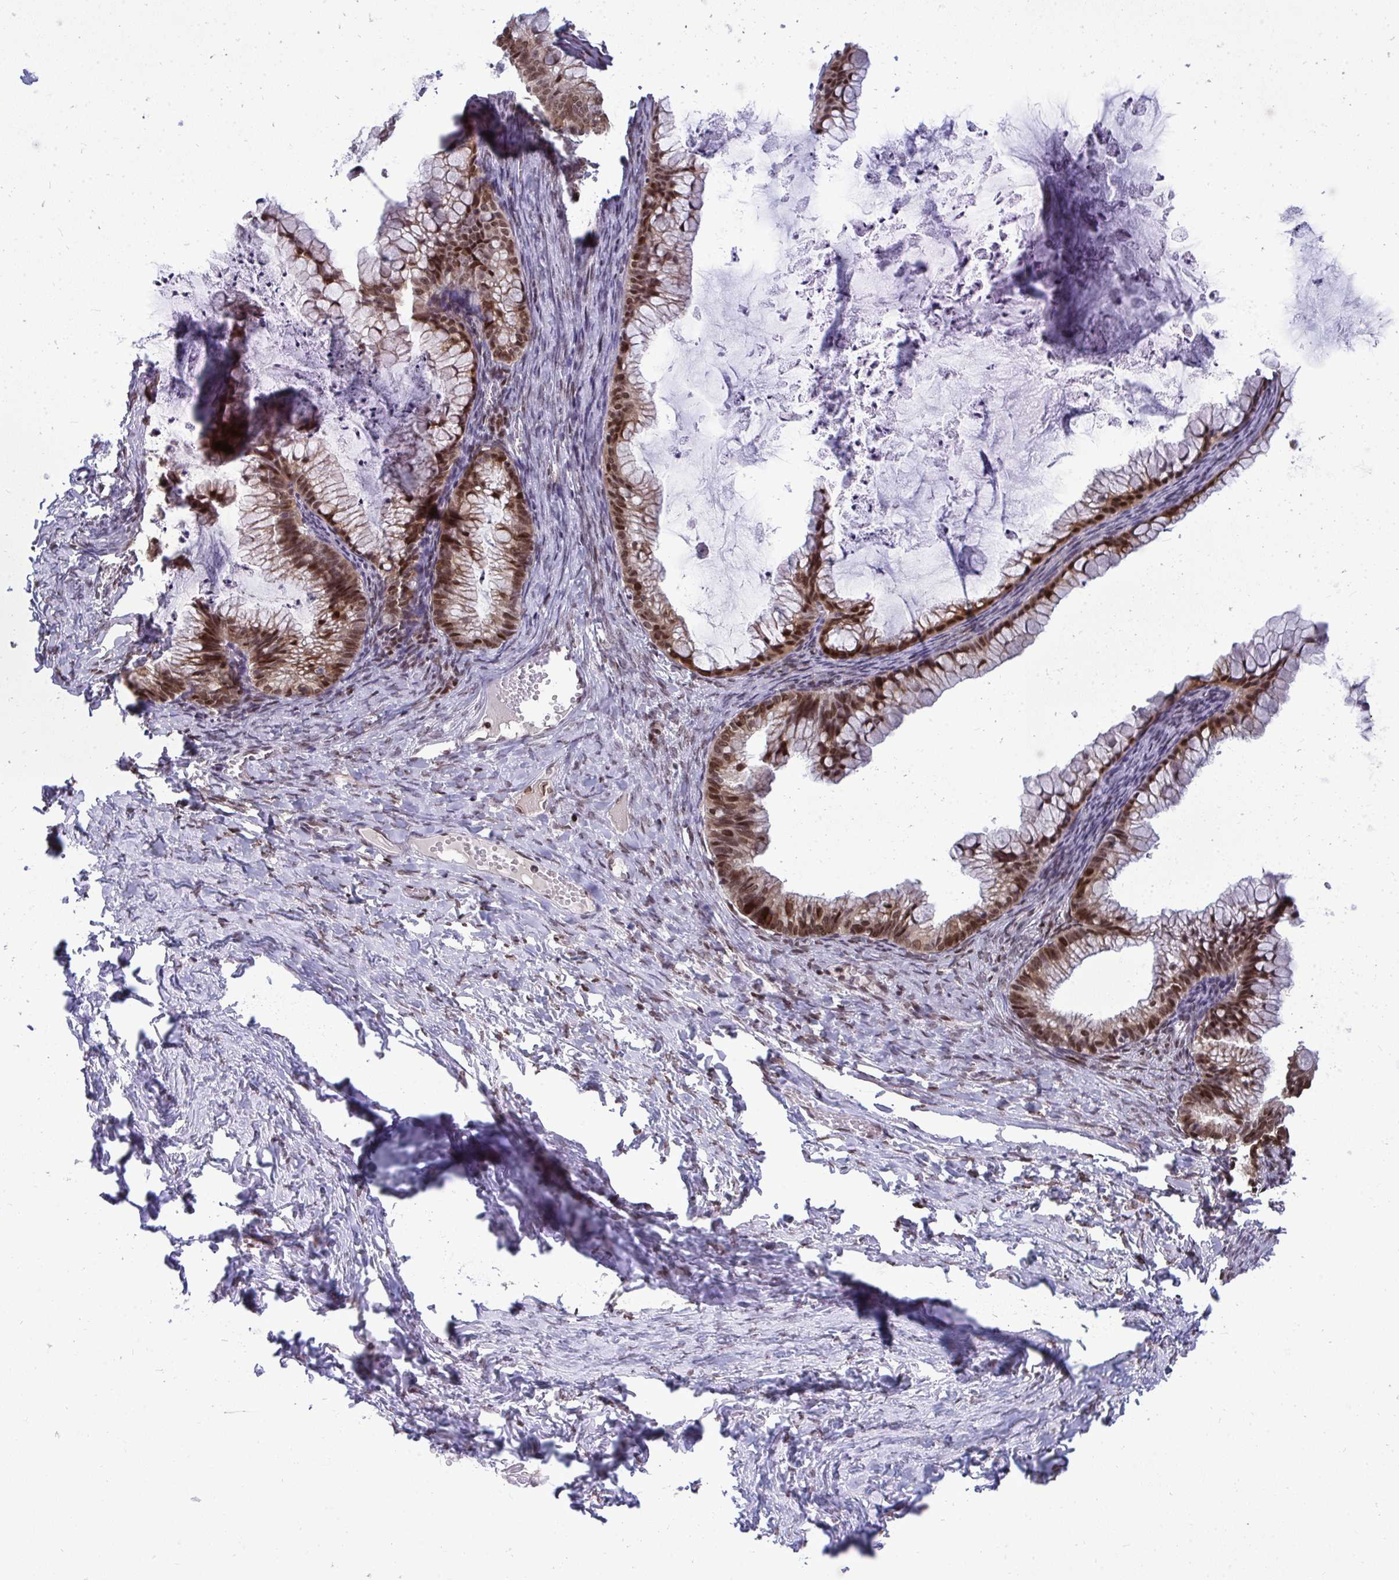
{"staining": {"intensity": "moderate", "quantity": ">75%", "location": "nuclear"}, "tissue": "ovarian cancer", "cell_type": "Tumor cells", "image_type": "cancer", "snomed": [{"axis": "morphology", "description": "Cystadenocarcinoma, mucinous, NOS"}, {"axis": "topography", "description": "Ovary"}], "caption": "Human mucinous cystadenocarcinoma (ovarian) stained with a brown dye reveals moderate nuclear positive expression in about >75% of tumor cells.", "gene": "JPT1", "patient": {"sex": "female", "age": 35}}